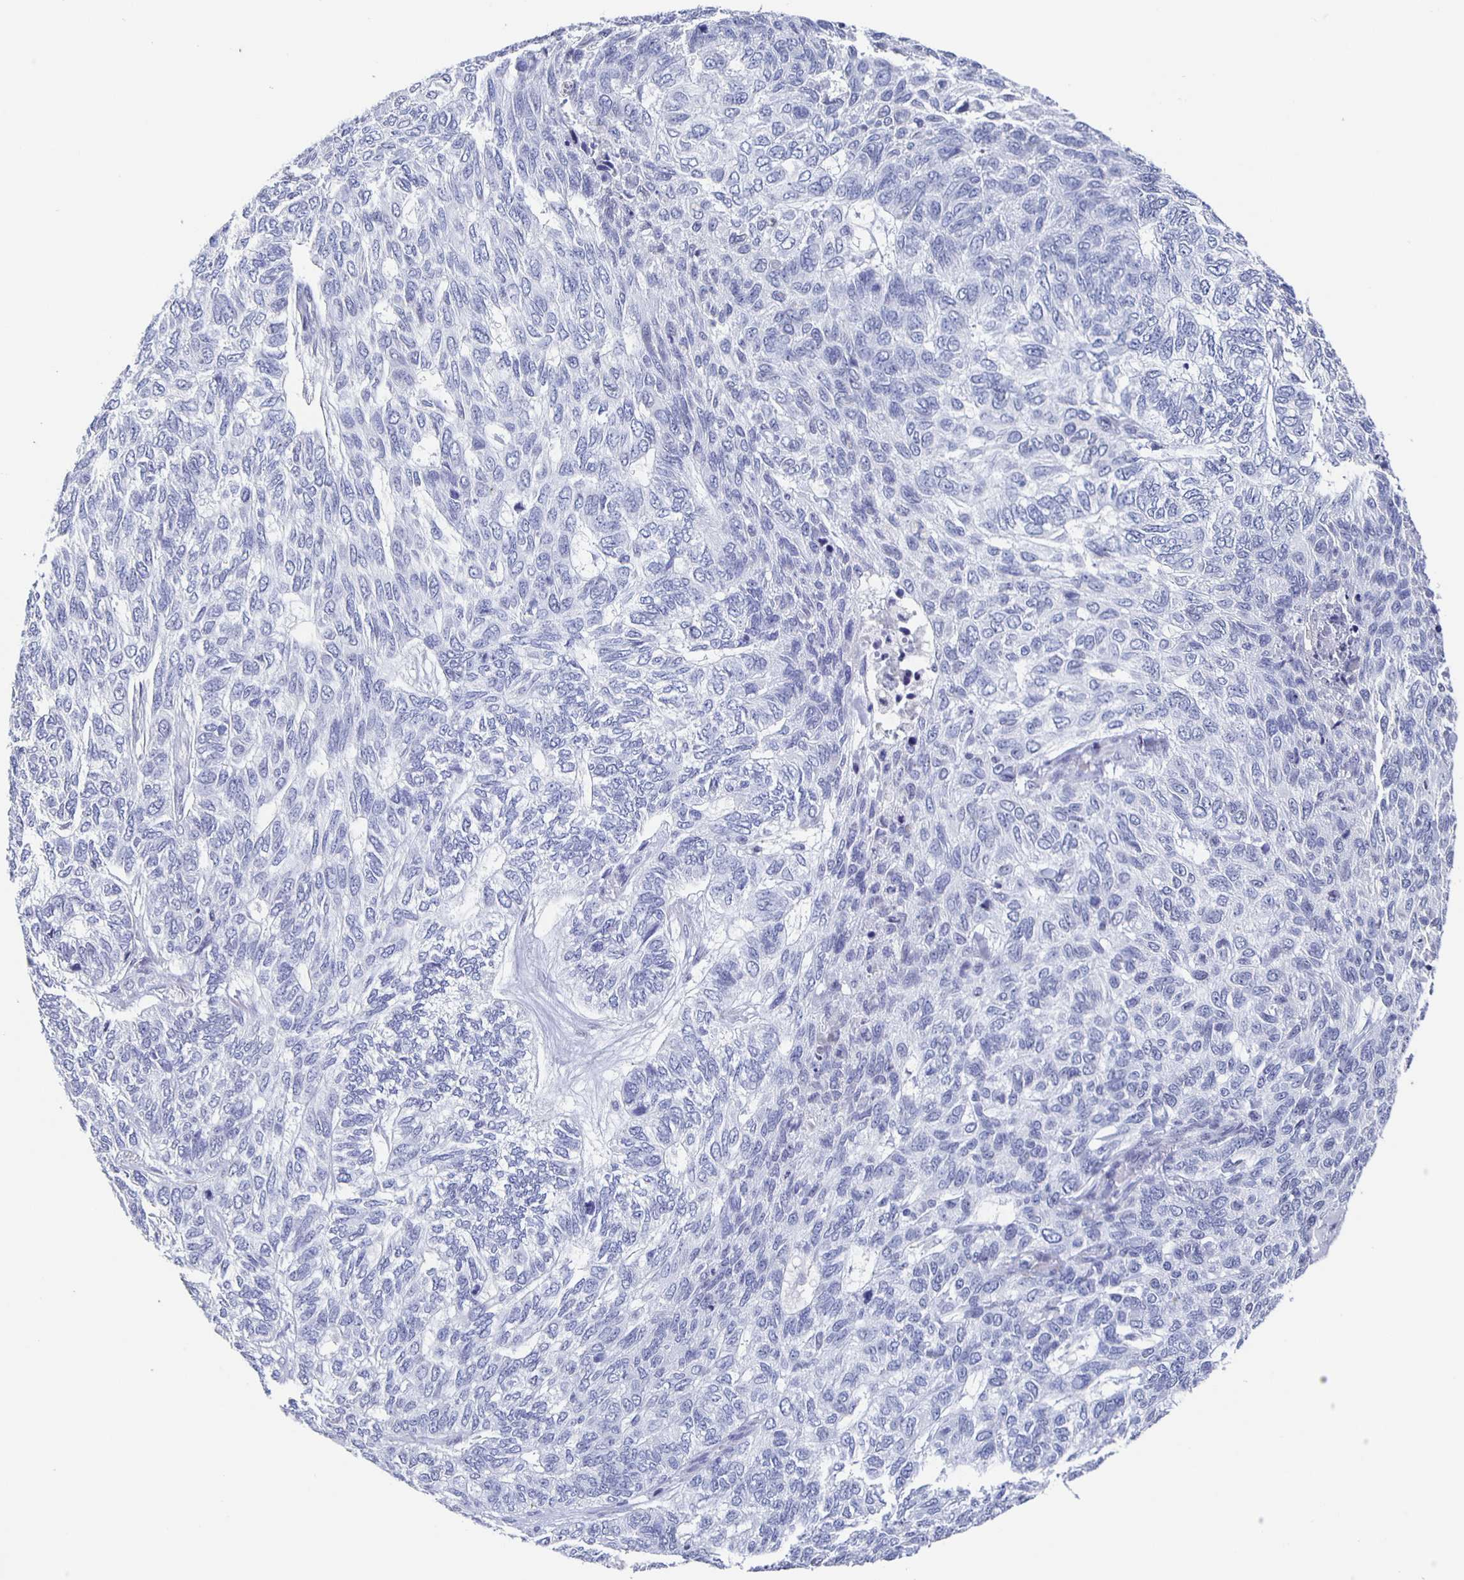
{"staining": {"intensity": "negative", "quantity": "none", "location": "none"}, "tissue": "skin cancer", "cell_type": "Tumor cells", "image_type": "cancer", "snomed": [{"axis": "morphology", "description": "Basal cell carcinoma"}, {"axis": "topography", "description": "Skin"}], "caption": "Tumor cells show no significant staining in skin basal cell carcinoma.", "gene": "CCDC17", "patient": {"sex": "female", "age": 65}}